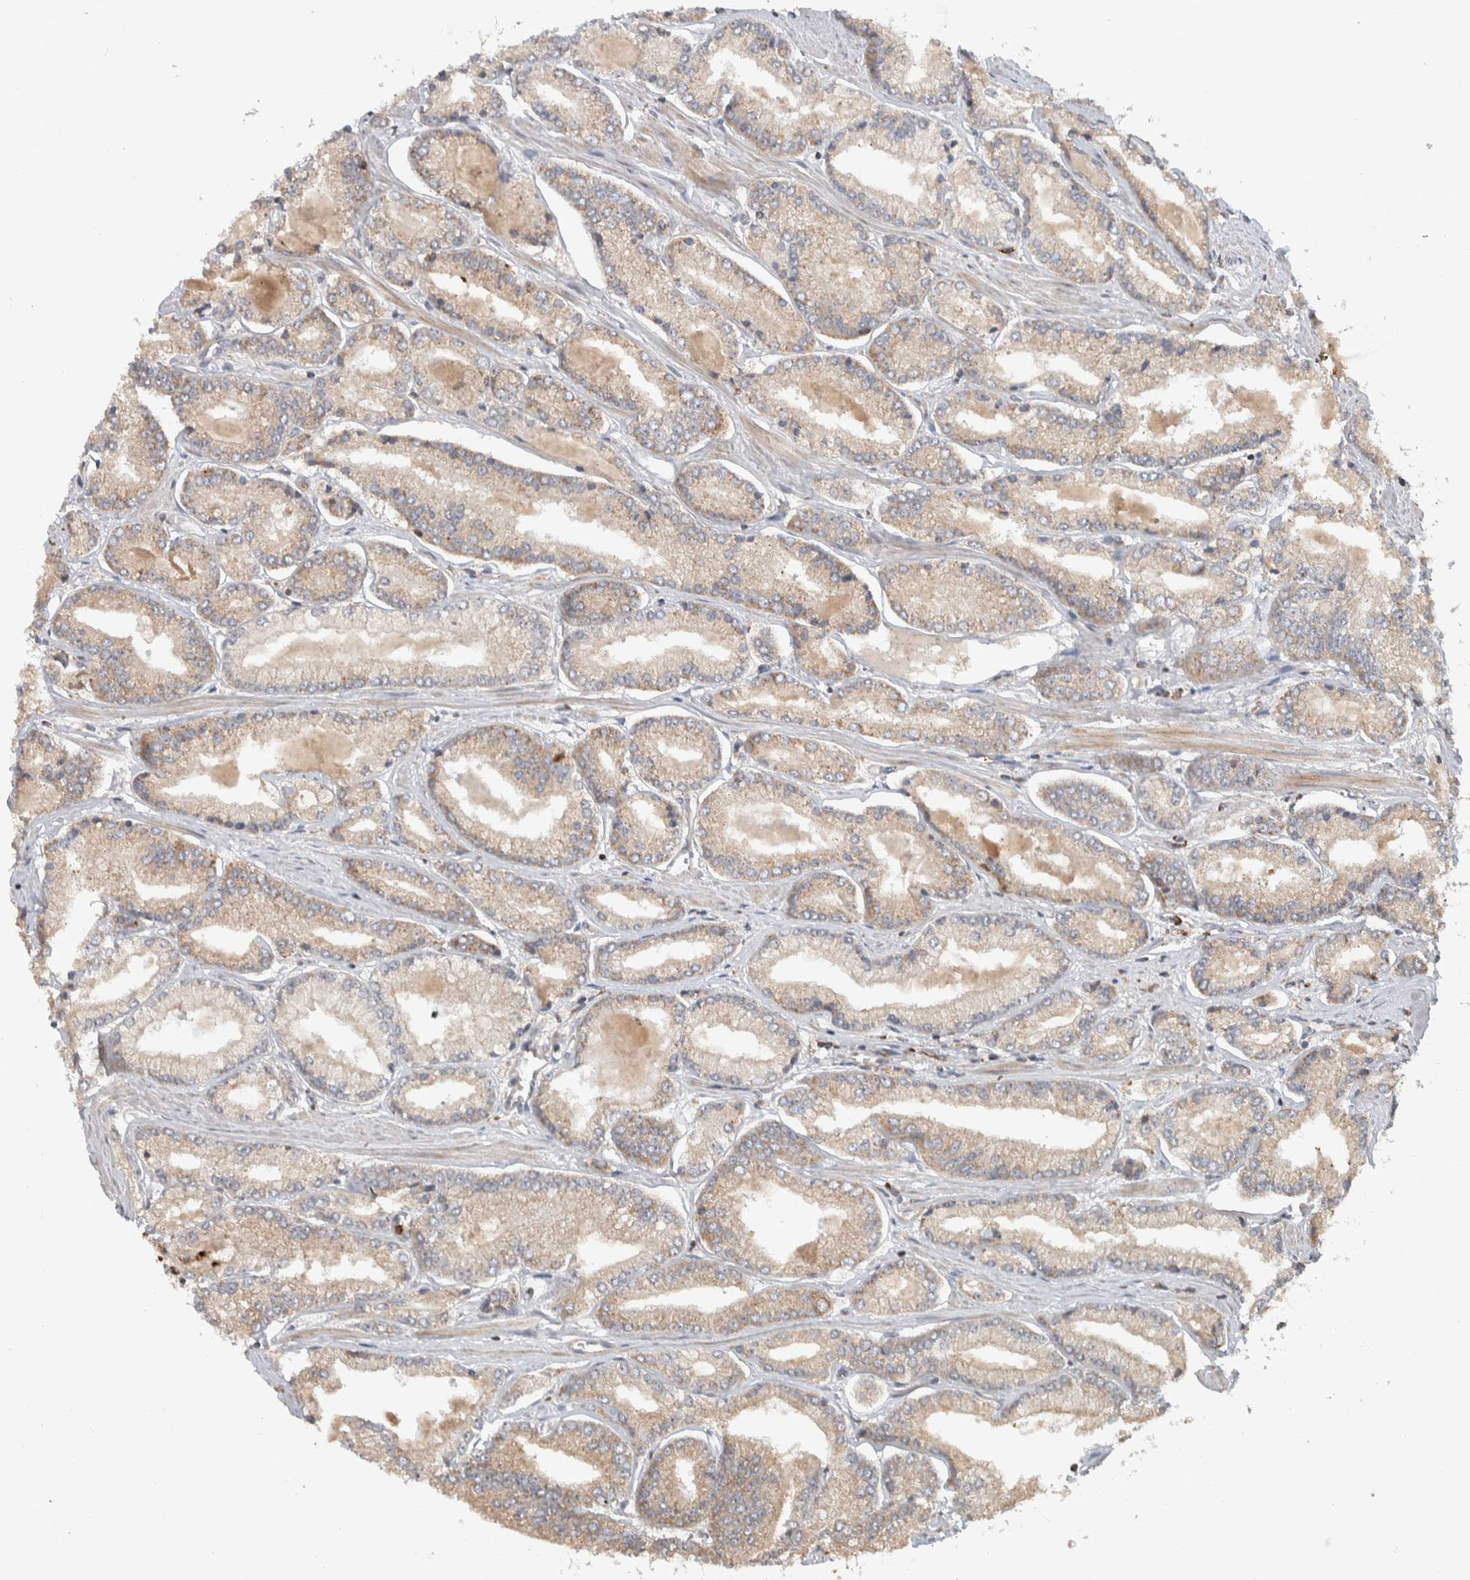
{"staining": {"intensity": "weak", "quantity": ">75%", "location": "cytoplasmic/membranous"}, "tissue": "prostate cancer", "cell_type": "Tumor cells", "image_type": "cancer", "snomed": [{"axis": "morphology", "description": "Adenocarcinoma, Low grade"}, {"axis": "topography", "description": "Prostate"}], "caption": "Immunohistochemistry micrograph of neoplastic tissue: human prostate cancer stained using immunohistochemistry (IHC) exhibits low levels of weak protein expression localized specifically in the cytoplasmic/membranous of tumor cells, appearing as a cytoplasmic/membranous brown color.", "gene": "VPS53", "patient": {"sex": "male", "age": 52}}